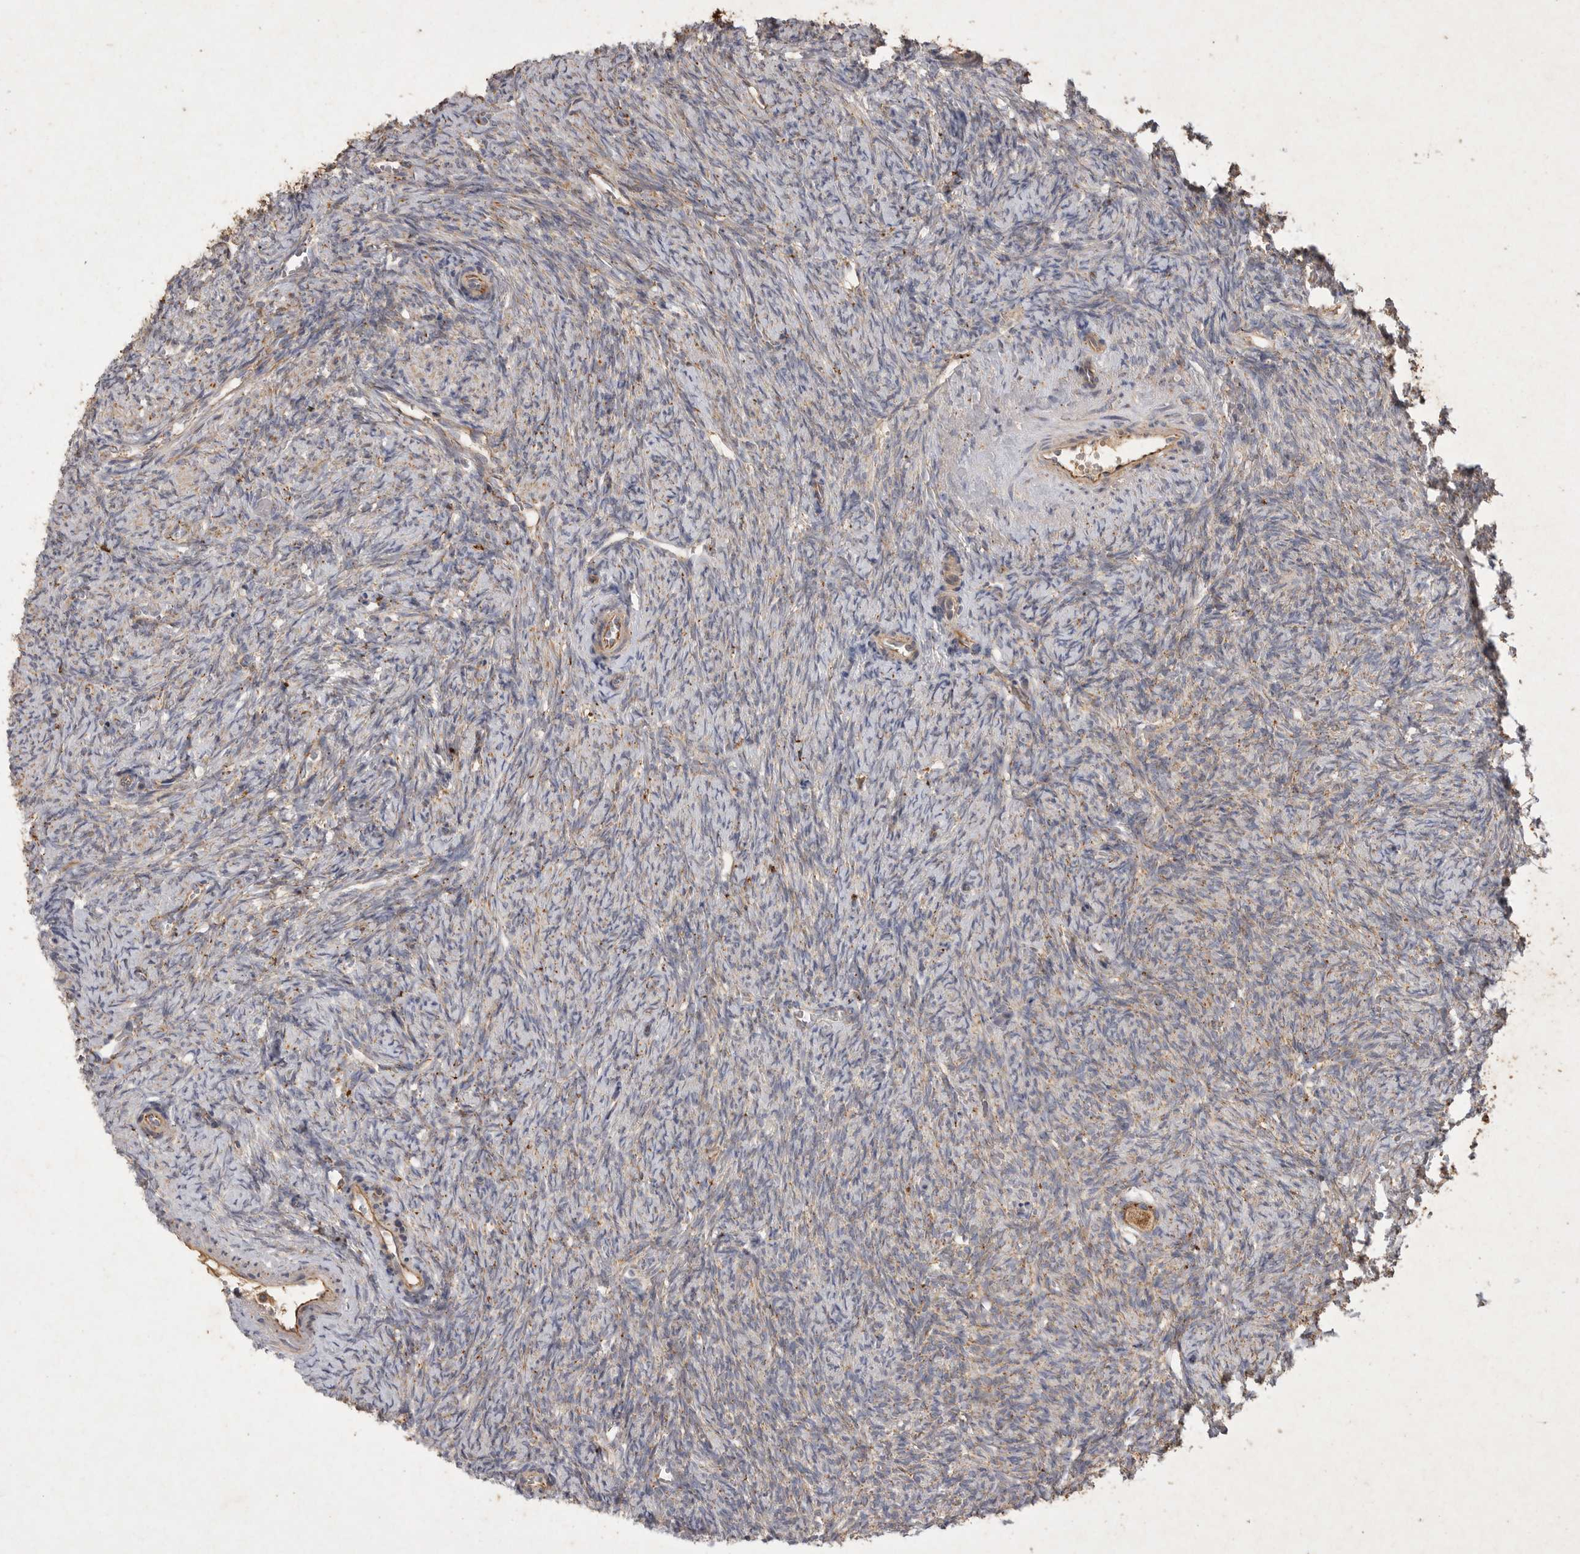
{"staining": {"intensity": "moderate", "quantity": ">75%", "location": "cytoplasmic/membranous"}, "tissue": "ovary", "cell_type": "Follicle cells", "image_type": "normal", "snomed": [{"axis": "morphology", "description": "Normal tissue, NOS"}, {"axis": "topography", "description": "Ovary"}], "caption": "DAB (3,3'-diaminobenzidine) immunohistochemical staining of normal ovary displays moderate cytoplasmic/membranous protein expression in about >75% of follicle cells.", "gene": "MRPL41", "patient": {"sex": "female", "age": 41}}